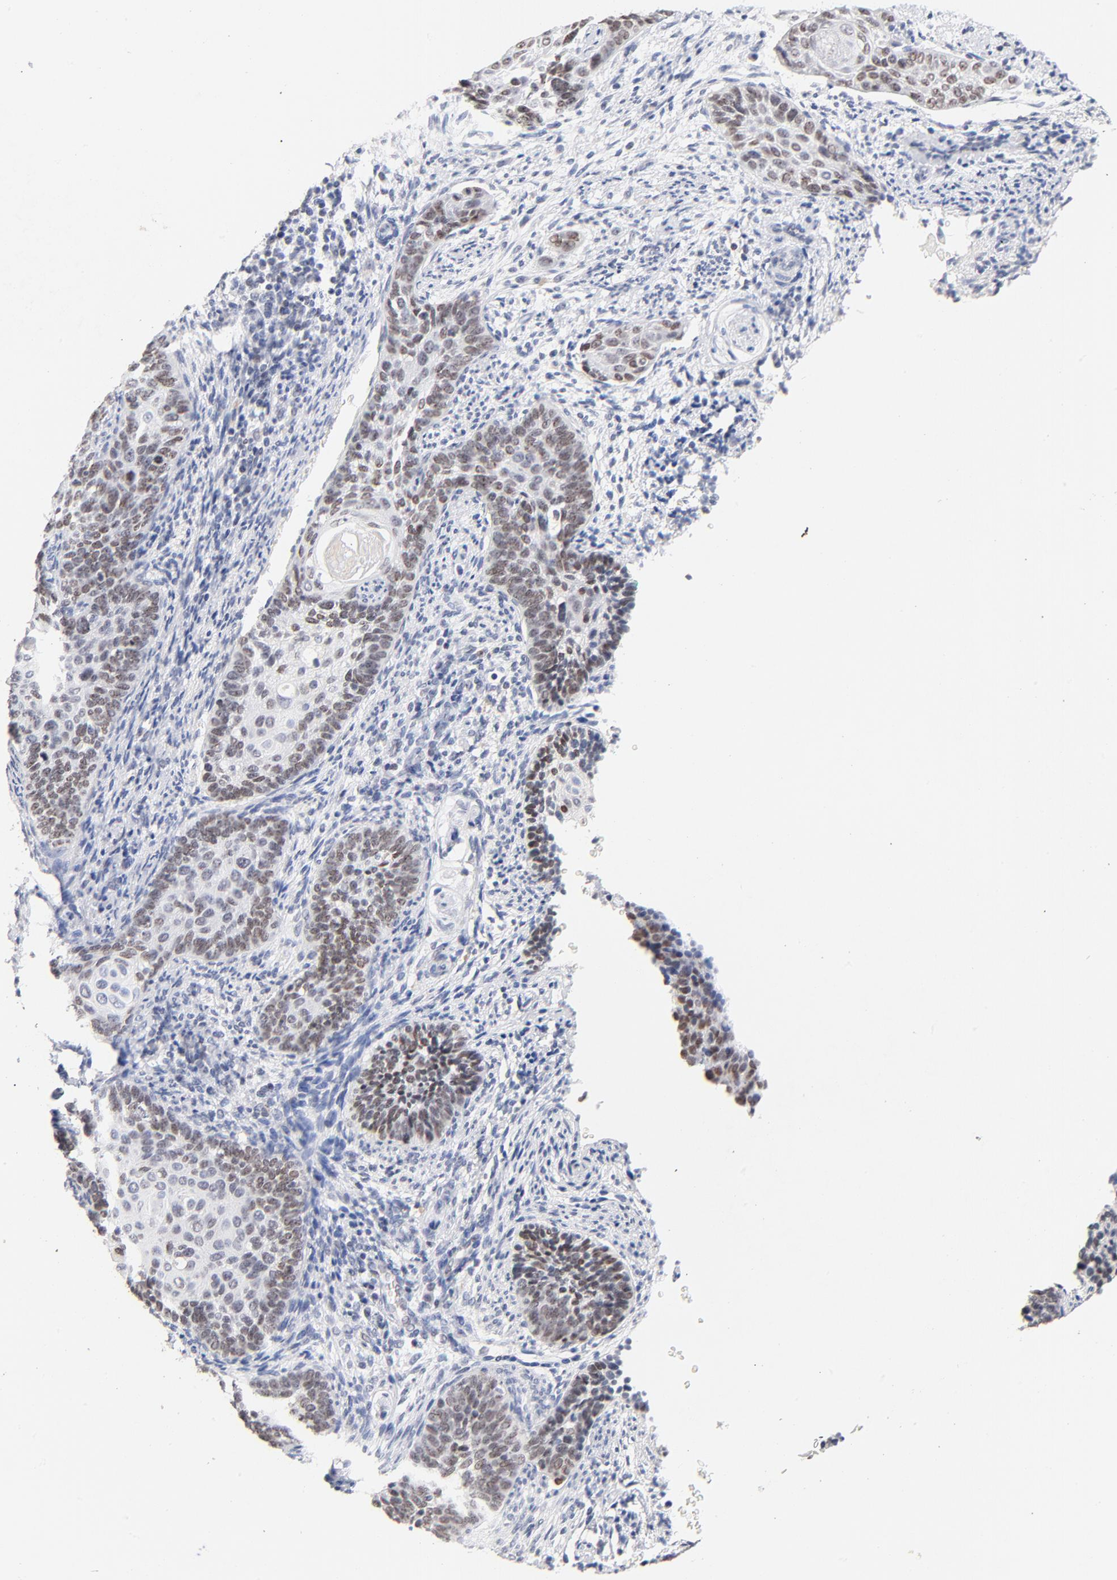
{"staining": {"intensity": "weak", "quantity": "25%-75%", "location": "nuclear"}, "tissue": "cervical cancer", "cell_type": "Tumor cells", "image_type": "cancer", "snomed": [{"axis": "morphology", "description": "Squamous cell carcinoma, NOS"}, {"axis": "topography", "description": "Cervix"}], "caption": "Tumor cells display low levels of weak nuclear expression in approximately 25%-75% of cells in cervical cancer (squamous cell carcinoma). (Brightfield microscopy of DAB IHC at high magnification).", "gene": "ORC2", "patient": {"sex": "female", "age": 33}}